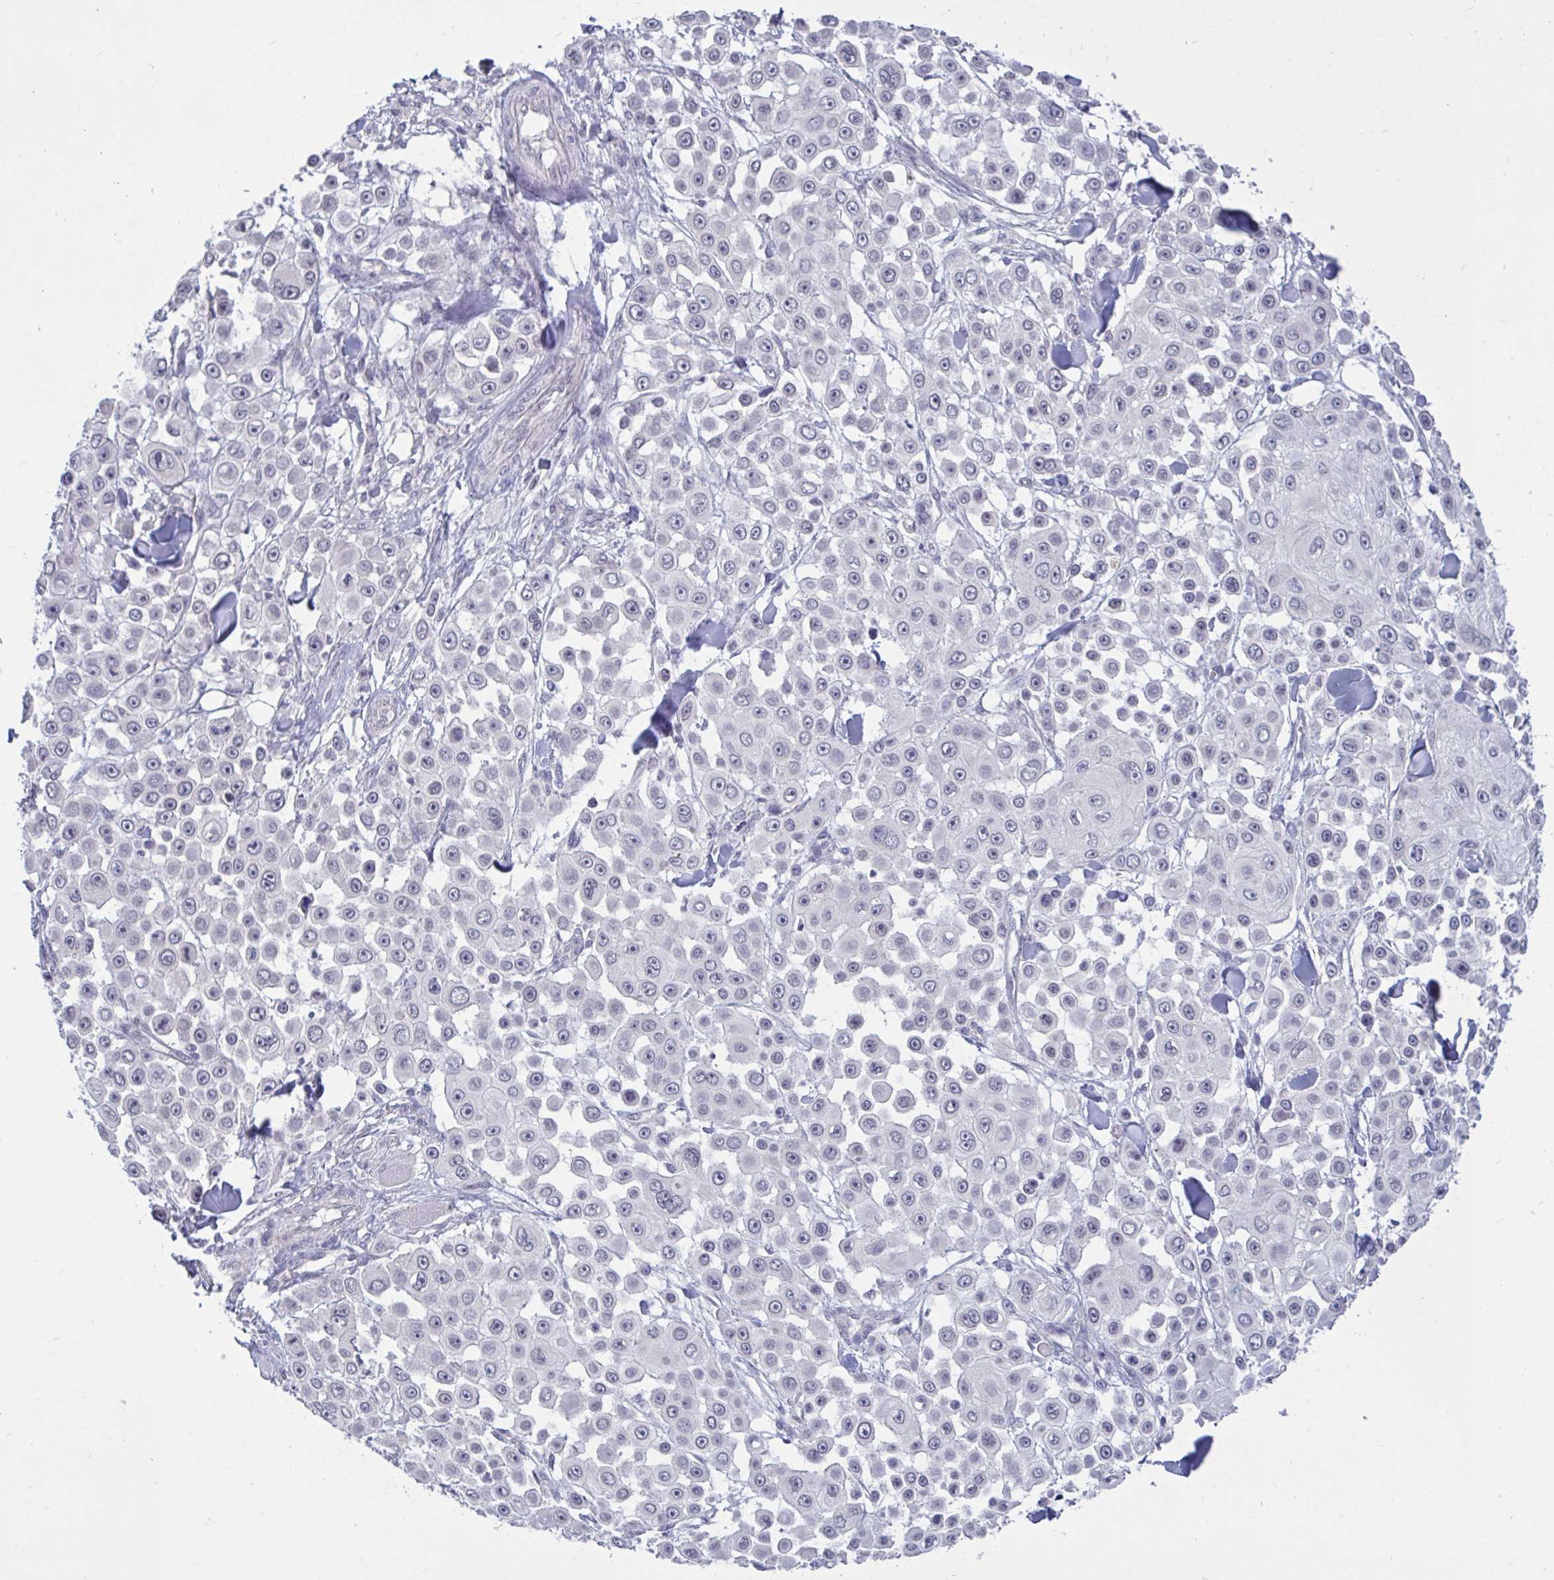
{"staining": {"intensity": "negative", "quantity": "none", "location": "none"}, "tissue": "skin cancer", "cell_type": "Tumor cells", "image_type": "cancer", "snomed": [{"axis": "morphology", "description": "Squamous cell carcinoma, NOS"}, {"axis": "topography", "description": "Skin"}], "caption": "Immunohistochemical staining of skin cancer (squamous cell carcinoma) exhibits no significant expression in tumor cells.", "gene": "ARPP19", "patient": {"sex": "male", "age": 67}}